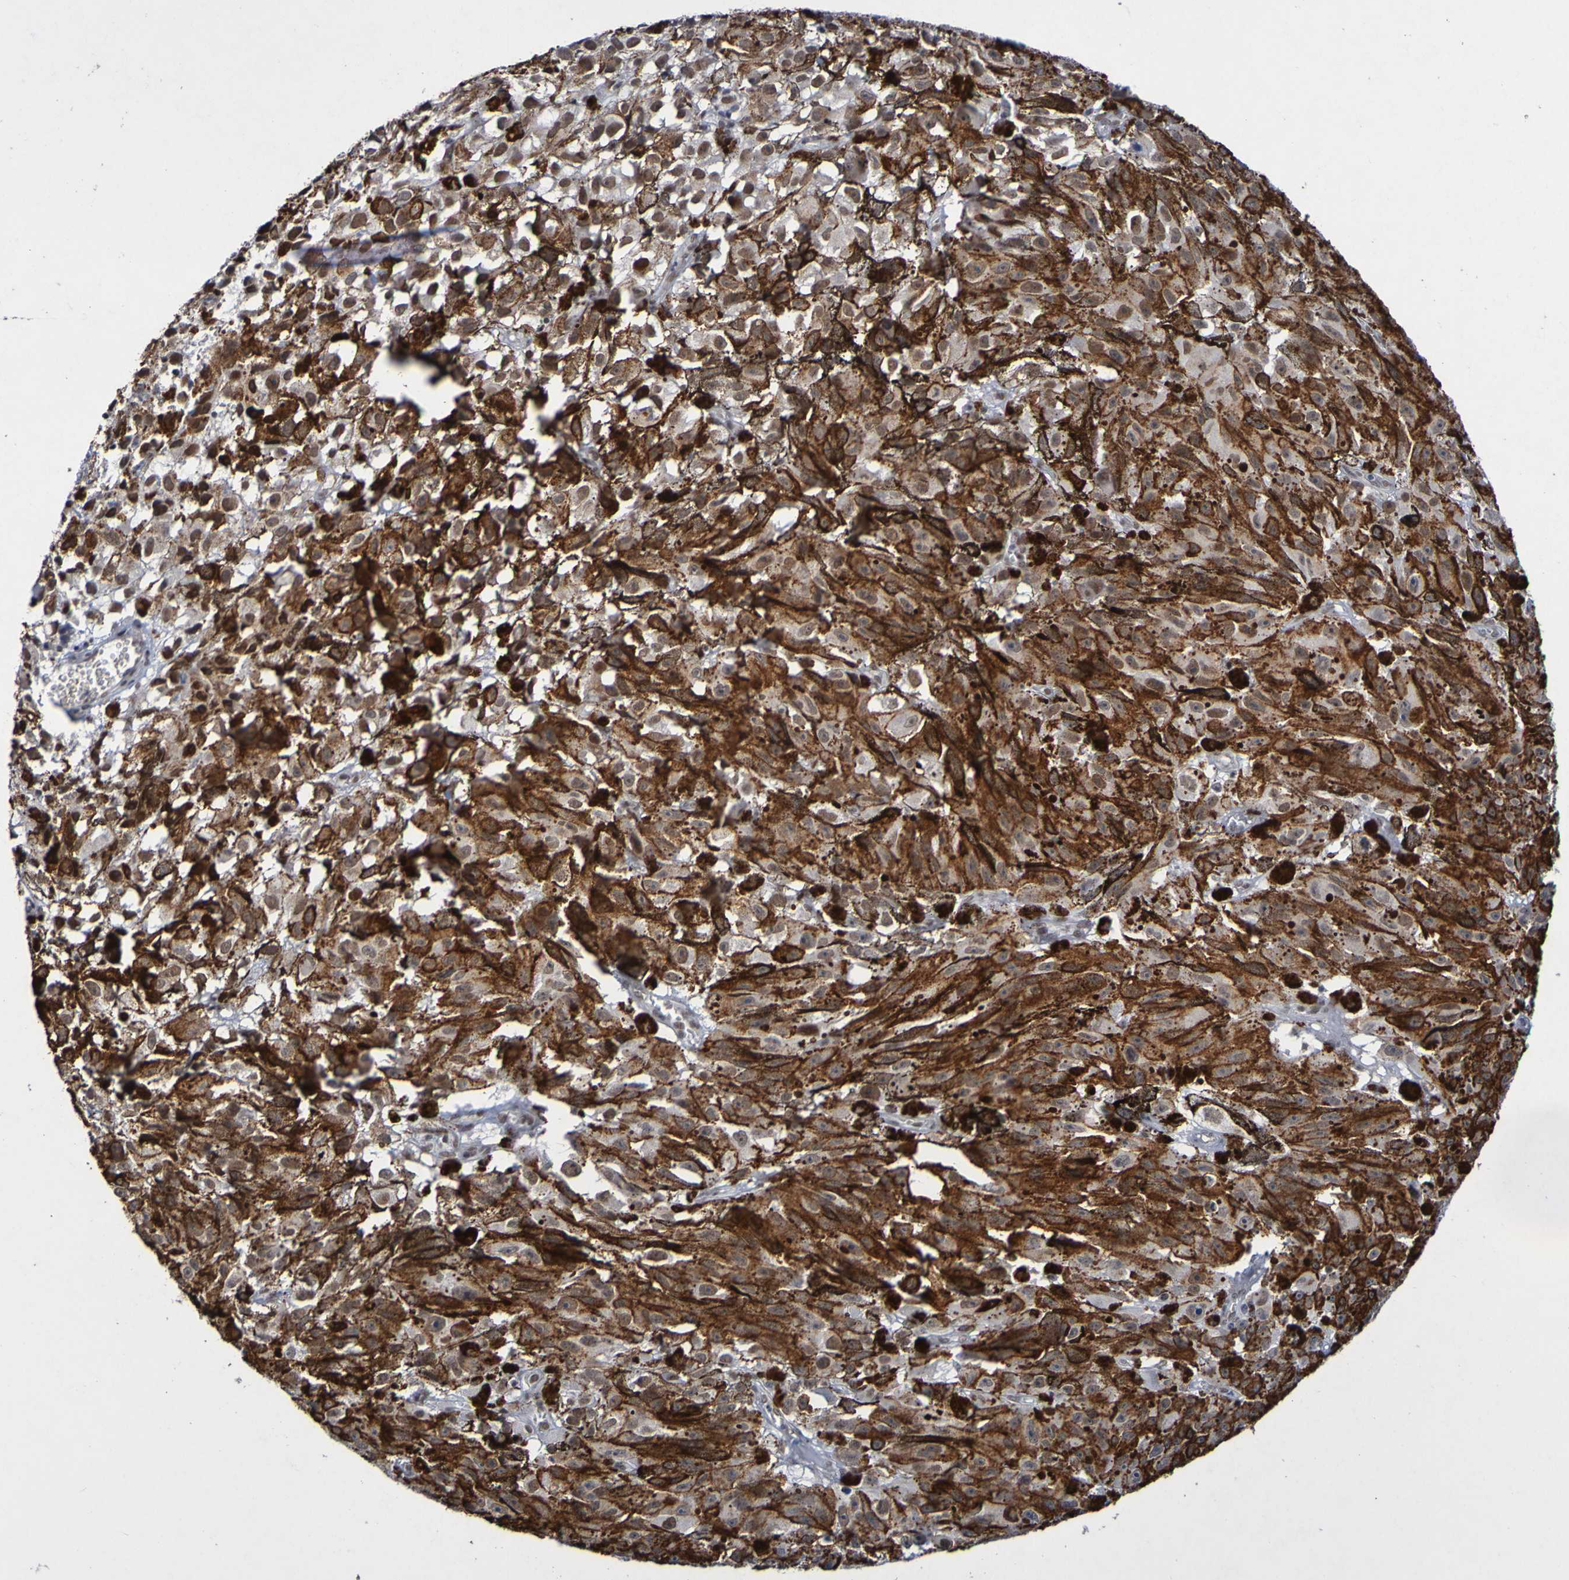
{"staining": {"intensity": "moderate", "quantity": ">75%", "location": "nuclear"}, "tissue": "melanoma", "cell_type": "Tumor cells", "image_type": "cancer", "snomed": [{"axis": "morphology", "description": "Malignant melanoma, NOS"}, {"axis": "topography", "description": "Skin"}], "caption": "The photomicrograph shows immunohistochemical staining of malignant melanoma. There is moderate nuclear staining is seen in approximately >75% of tumor cells.", "gene": "PCGF1", "patient": {"sex": "female", "age": 104}}